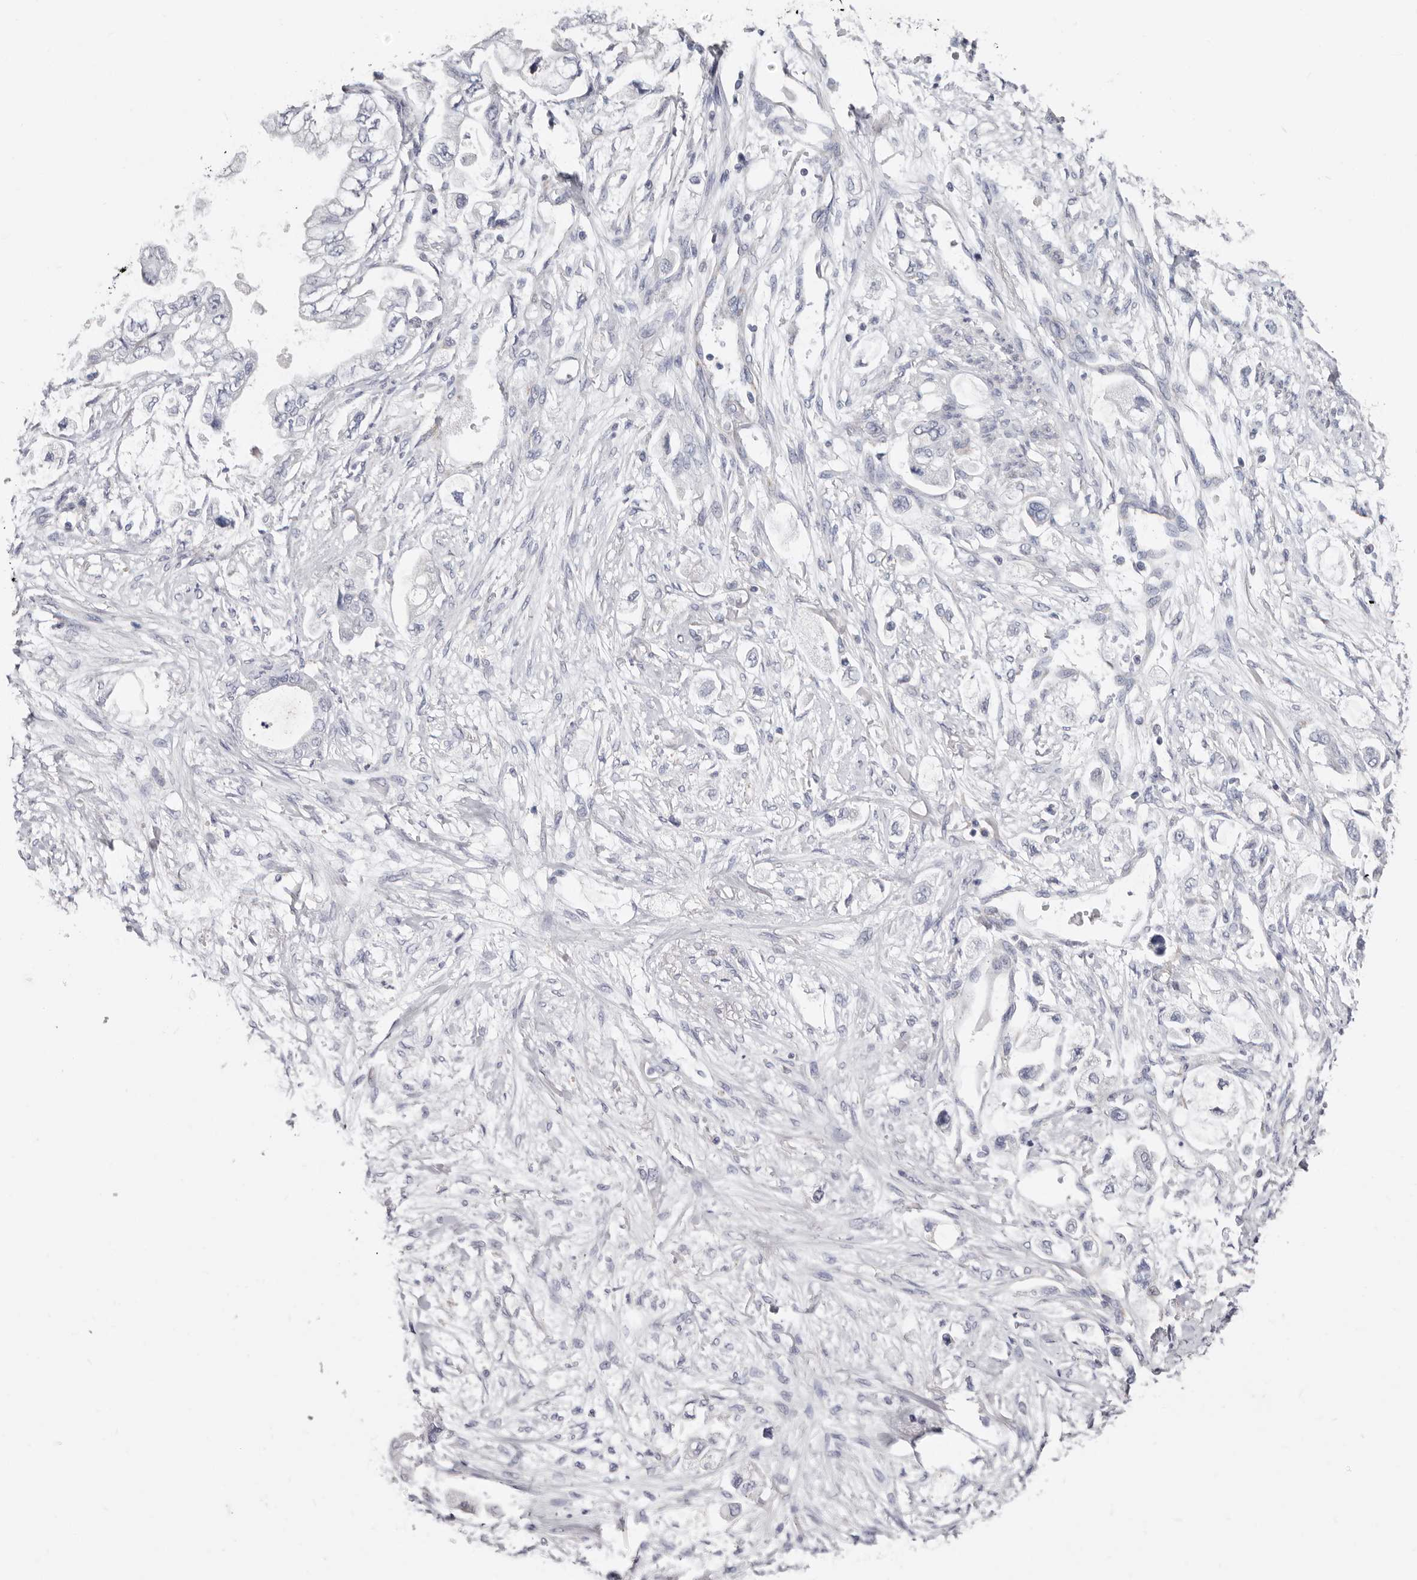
{"staining": {"intensity": "negative", "quantity": "none", "location": "none"}, "tissue": "stomach cancer", "cell_type": "Tumor cells", "image_type": "cancer", "snomed": [{"axis": "morphology", "description": "Adenocarcinoma, NOS"}, {"axis": "topography", "description": "Stomach"}], "caption": "There is no significant staining in tumor cells of stomach cancer (adenocarcinoma).", "gene": "RSPO2", "patient": {"sex": "male", "age": 62}}